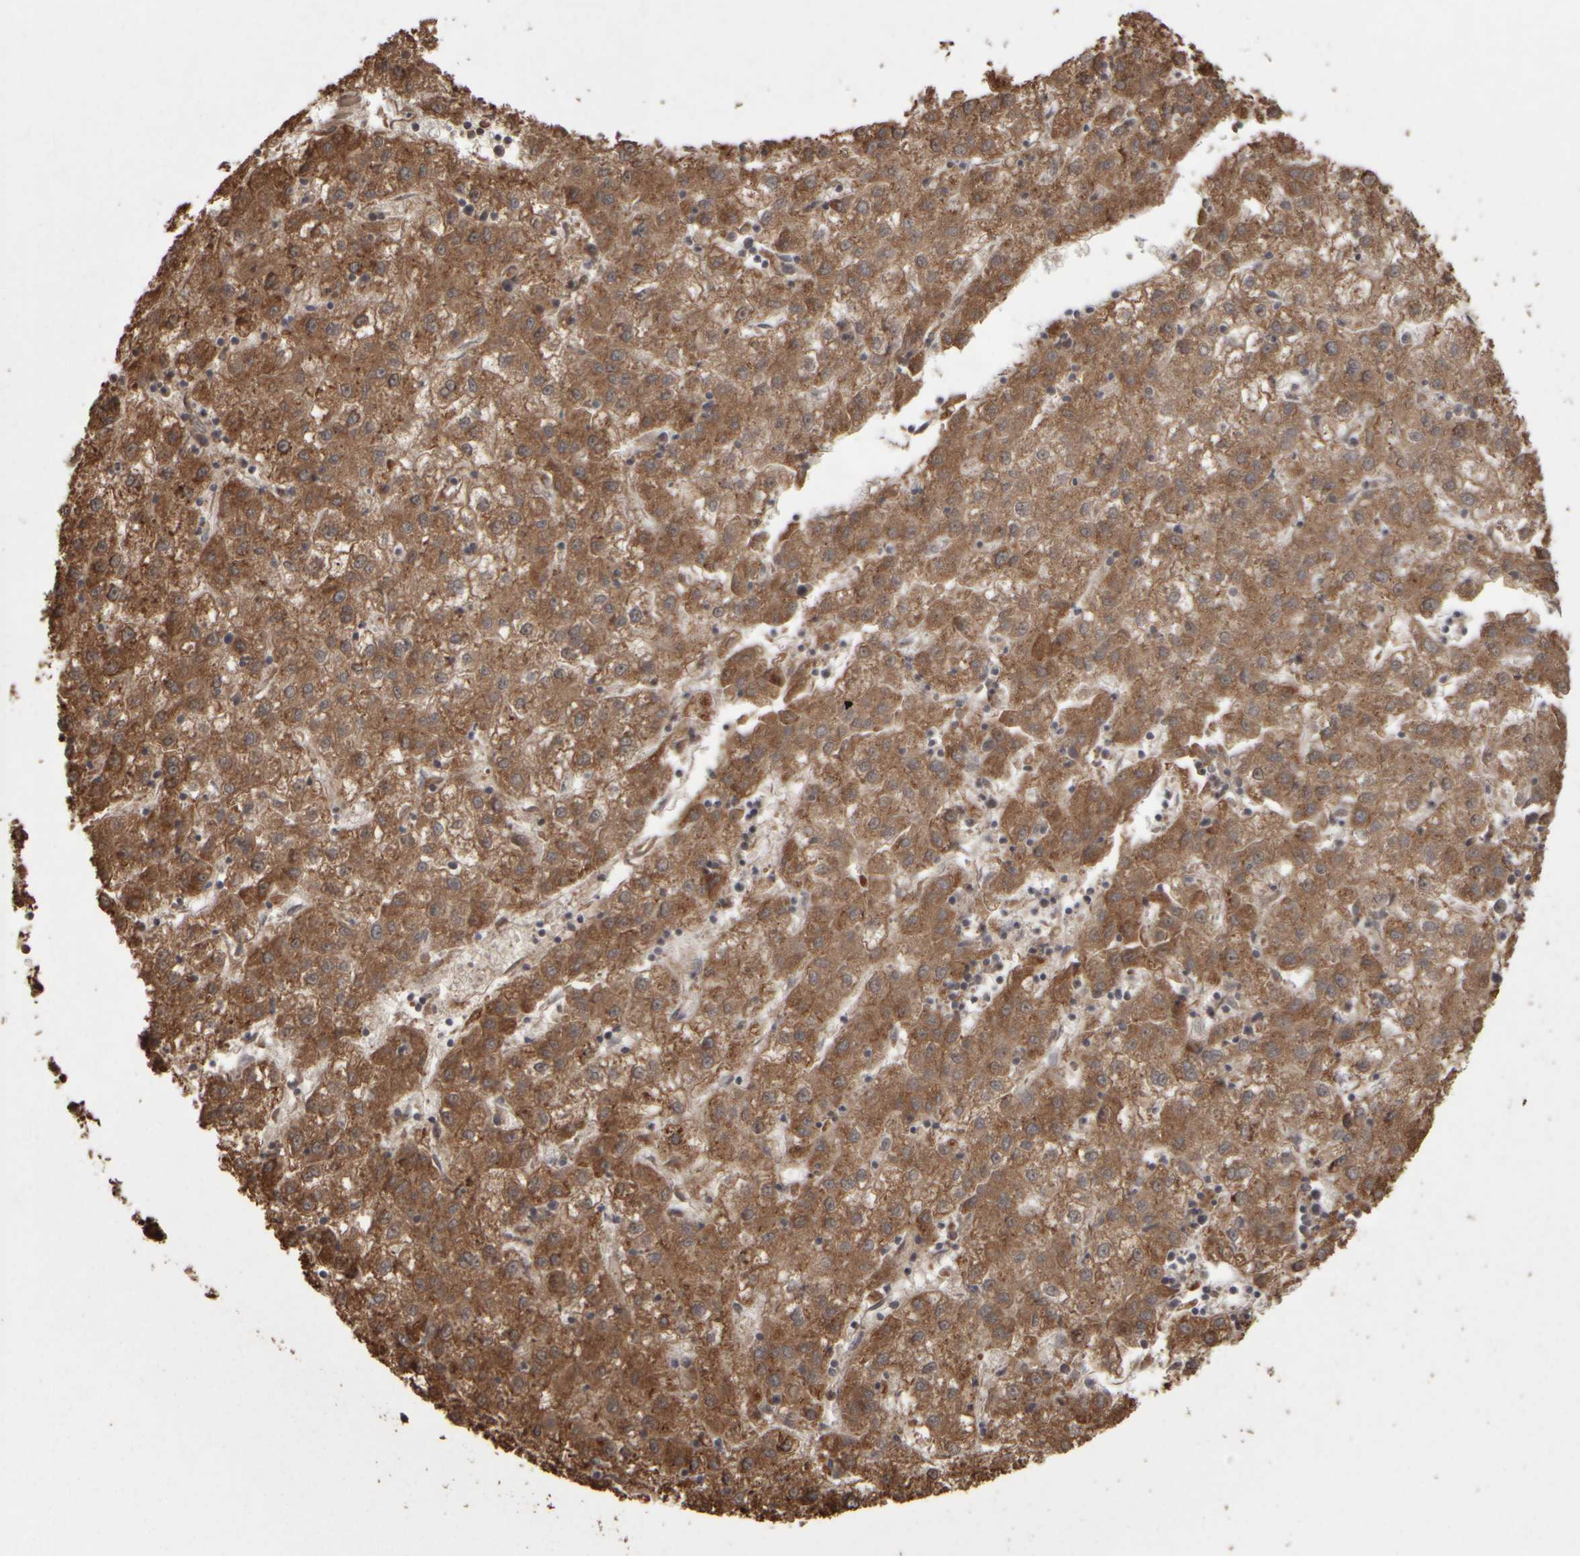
{"staining": {"intensity": "moderate", "quantity": ">75%", "location": "cytoplasmic/membranous"}, "tissue": "liver cancer", "cell_type": "Tumor cells", "image_type": "cancer", "snomed": [{"axis": "morphology", "description": "Carcinoma, Hepatocellular, NOS"}, {"axis": "topography", "description": "Liver"}], "caption": "Hepatocellular carcinoma (liver) stained with a protein marker reveals moderate staining in tumor cells.", "gene": "AGBL3", "patient": {"sex": "male", "age": 72}}